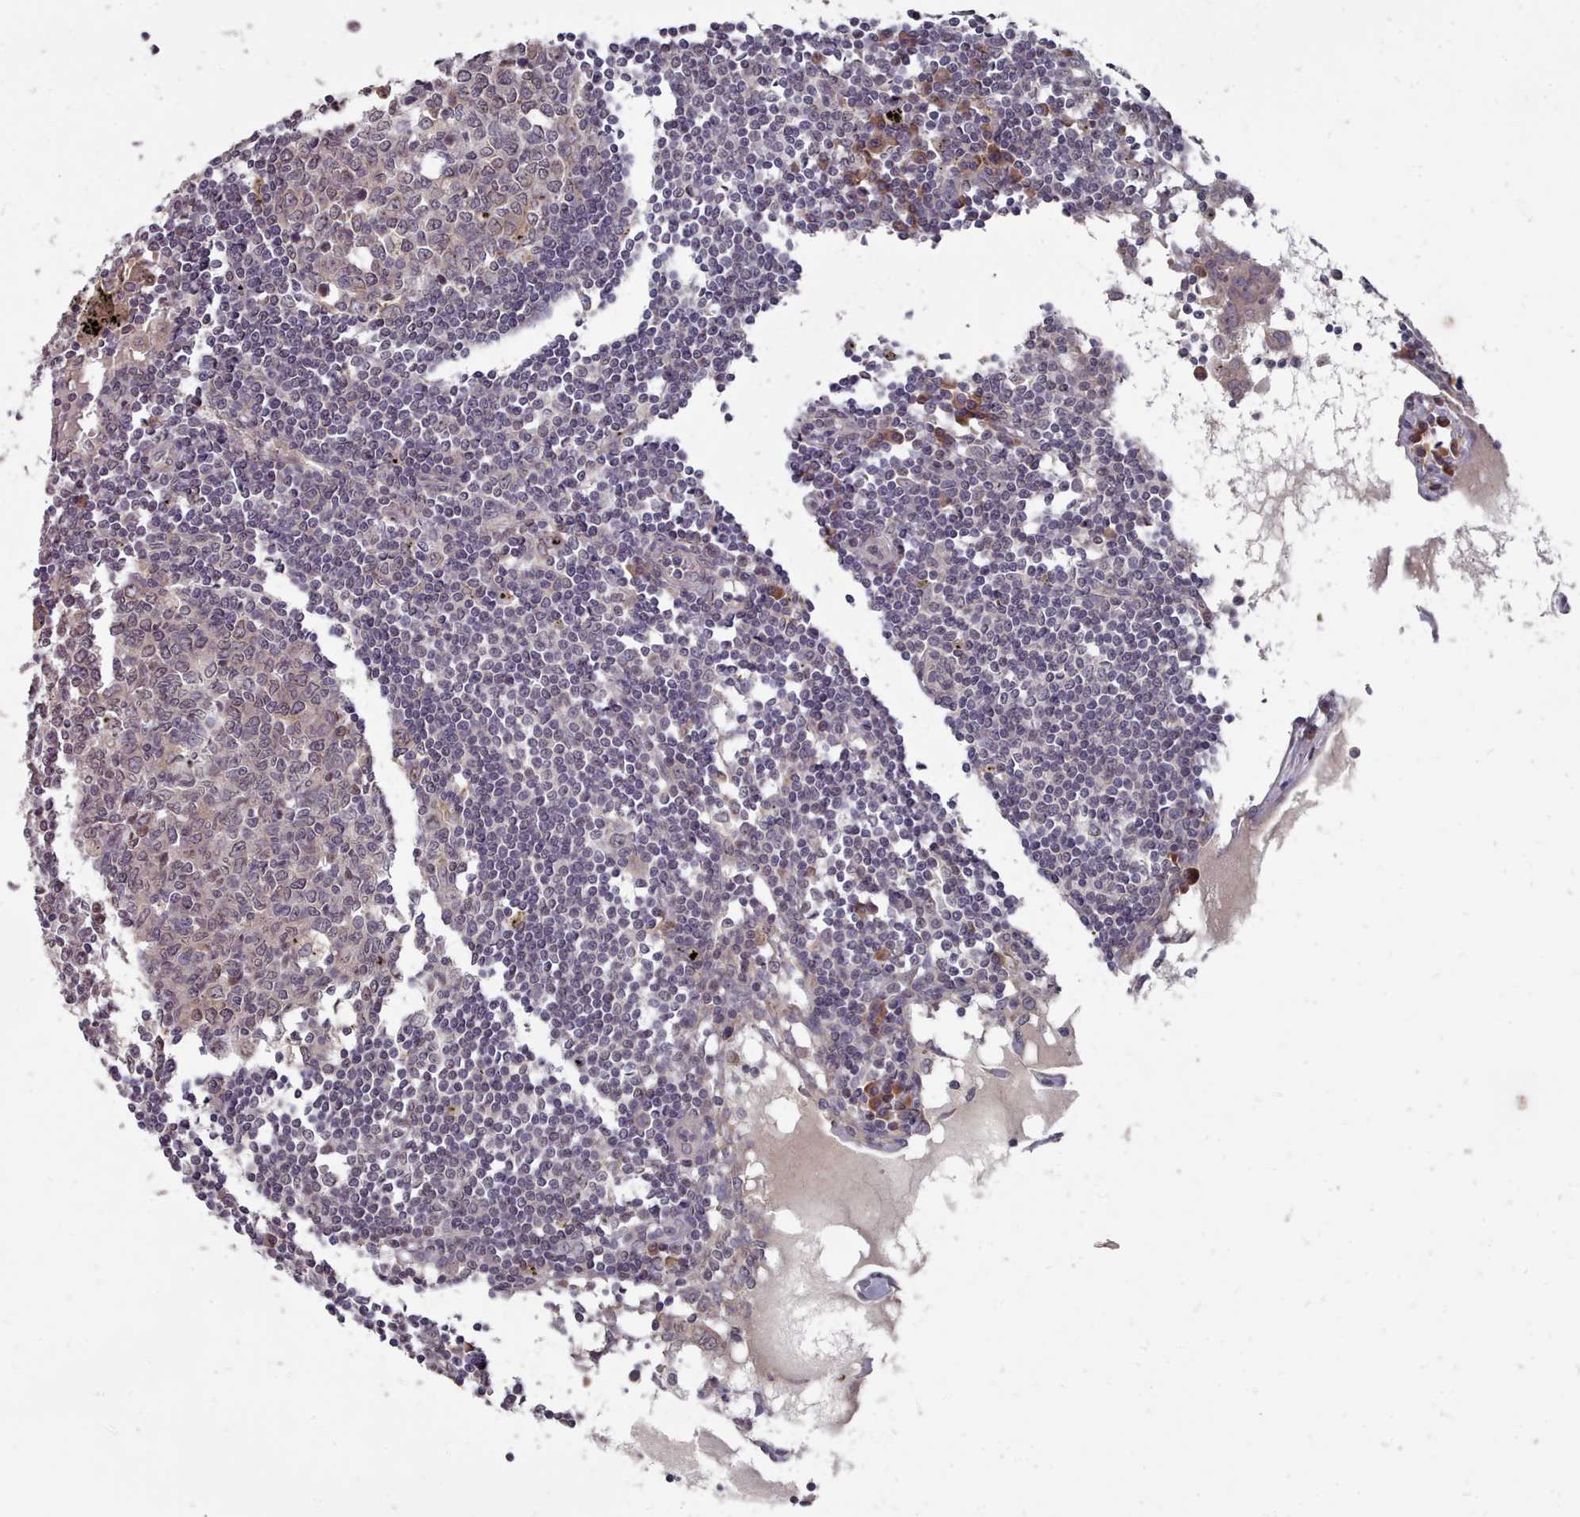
{"staining": {"intensity": "moderate", "quantity": "<25%", "location": "cytoplasmic/membranous,nuclear"}, "tissue": "lymph node", "cell_type": "Germinal center cells", "image_type": "normal", "snomed": [{"axis": "morphology", "description": "Normal tissue, NOS"}, {"axis": "topography", "description": "Lymph node"}], "caption": "Approximately <25% of germinal center cells in normal lymph node display moderate cytoplasmic/membranous,nuclear protein expression as visualized by brown immunohistochemical staining.", "gene": "ACKR3", "patient": {"sex": "male", "age": 74}}